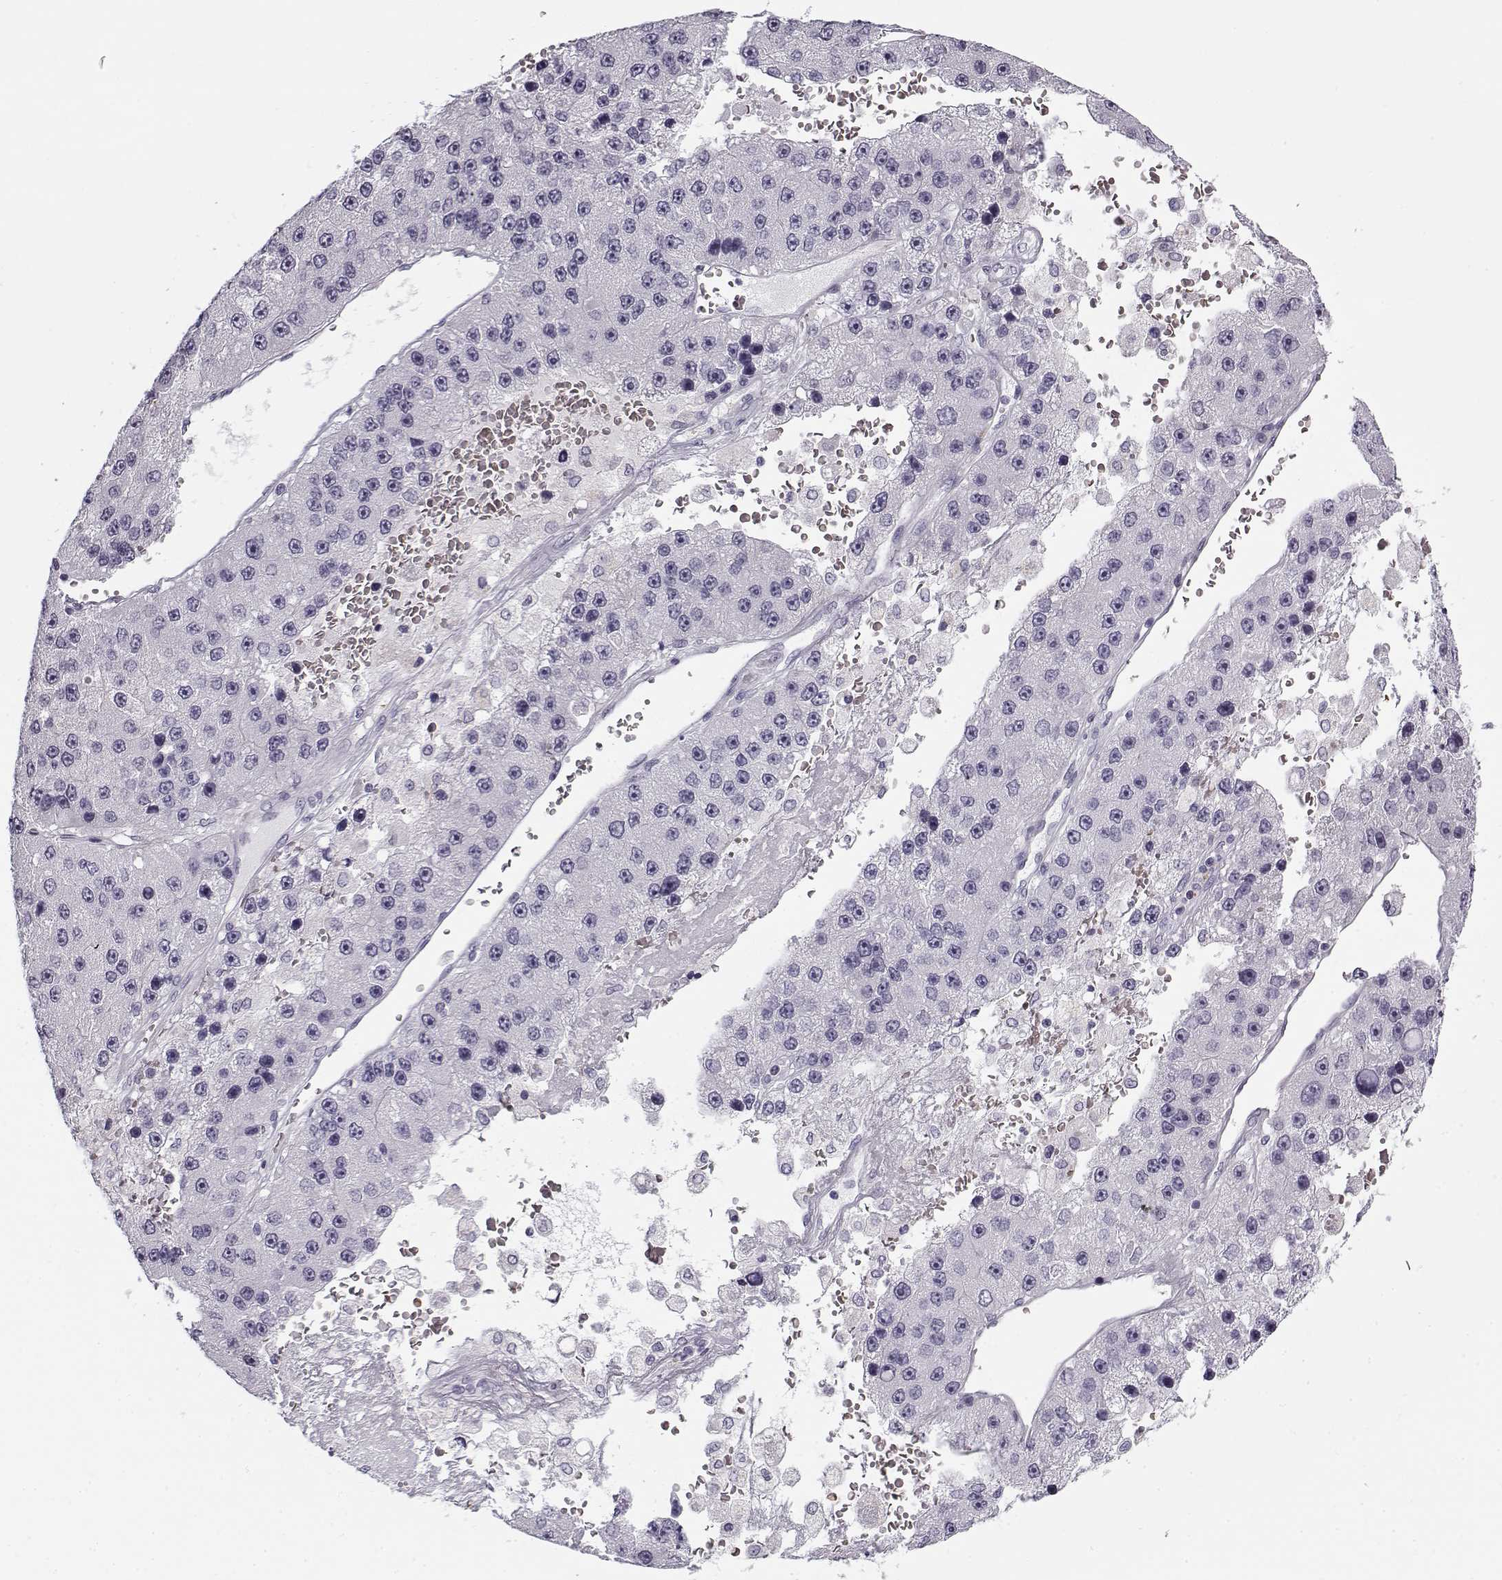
{"staining": {"intensity": "negative", "quantity": "none", "location": "none"}, "tissue": "liver cancer", "cell_type": "Tumor cells", "image_type": "cancer", "snomed": [{"axis": "morphology", "description": "Carcinoma, Hepatocellular, NOS"}, {"axis": "topography", "description": "Liver"}], "caption": "DAB immunohistochemical staining of human liver hepatocellular carcinoma reveals no significant positivity in tumor cells.", "gene": "SNCA", "patient": {"sex": "female", "age": 73}}